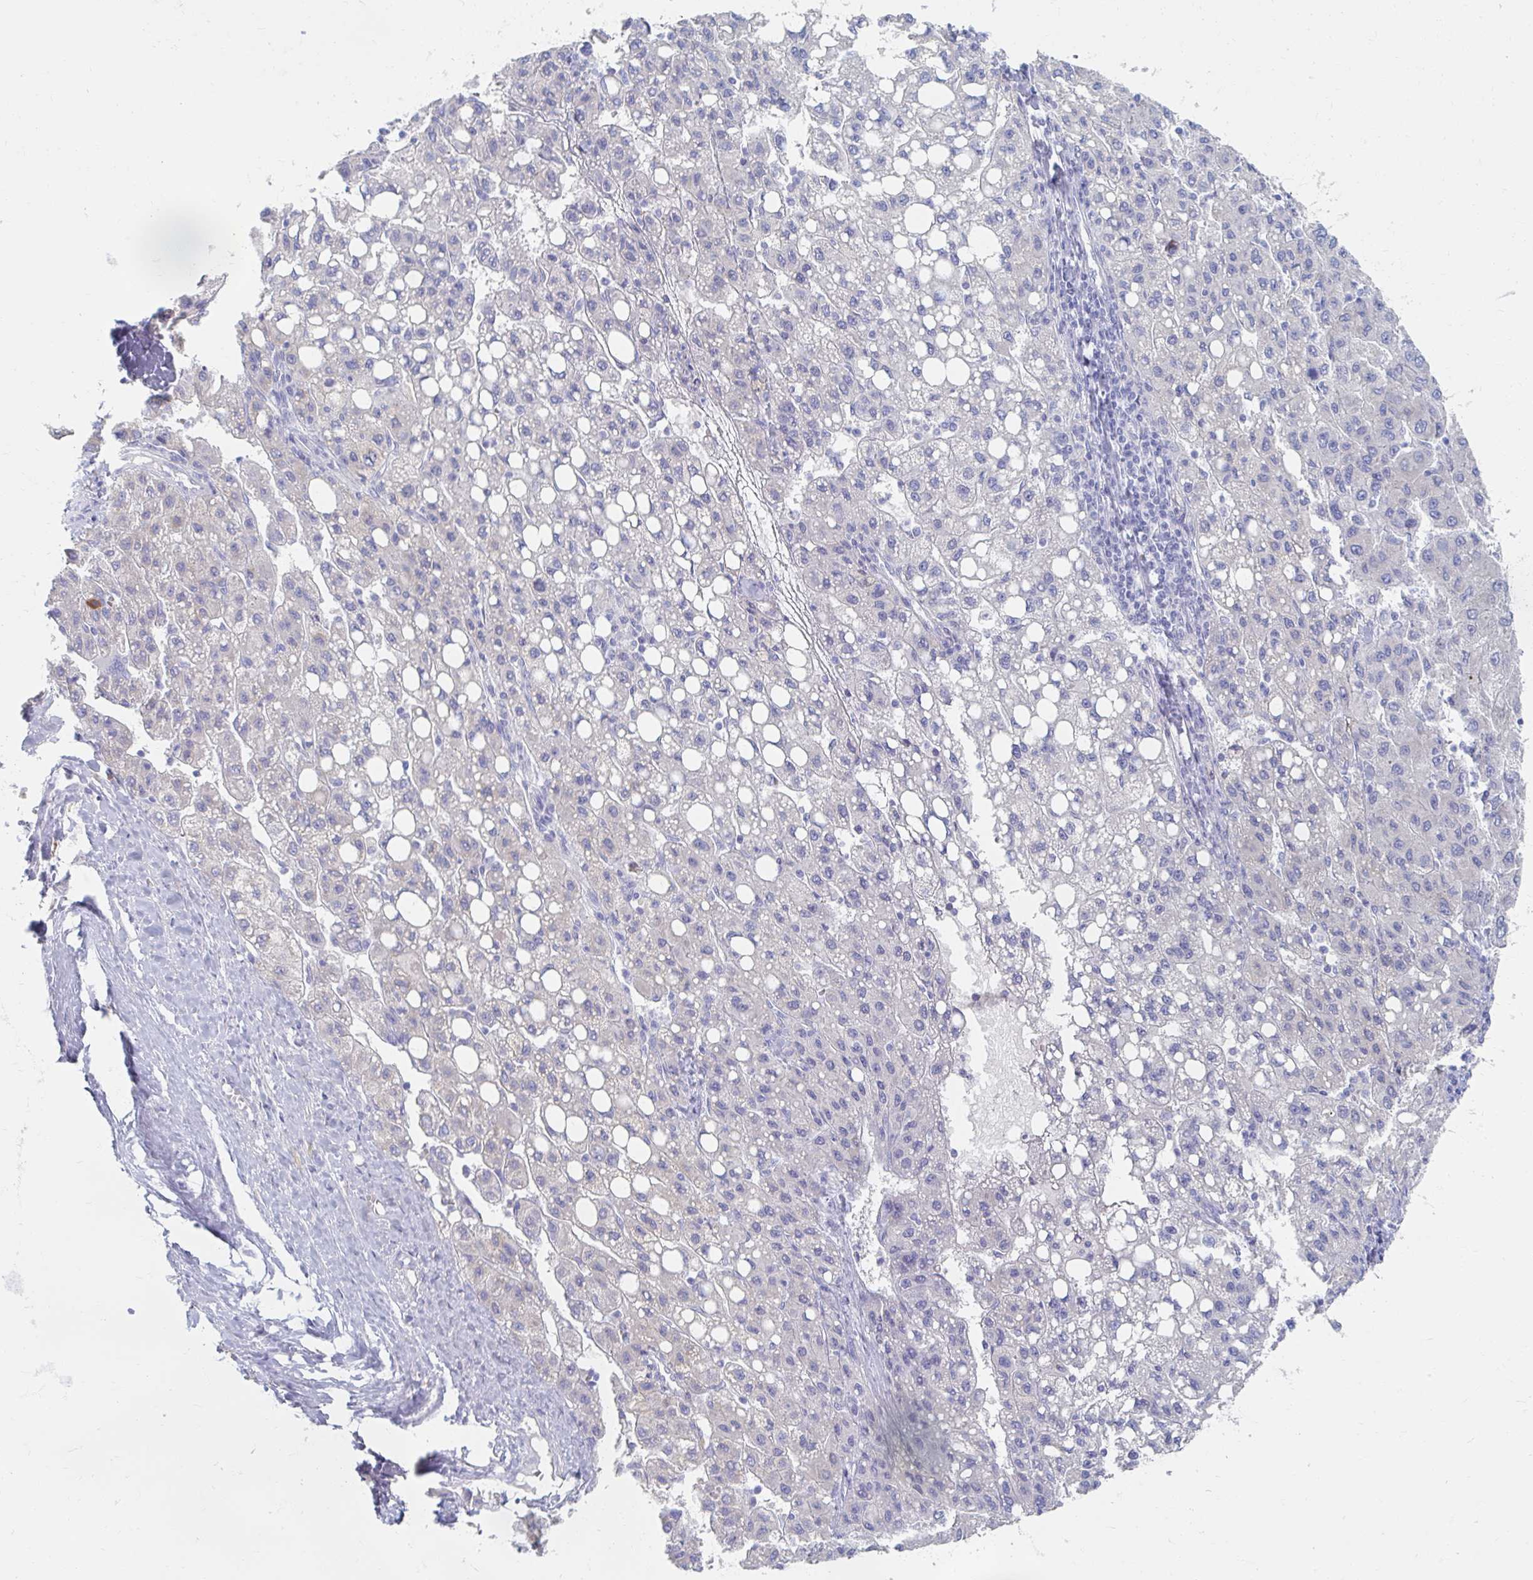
{"staining": {"intensity": "negative", "quantity": "none", "location": "none"}, "tissue": "liver cancer", "cell_type": "Tumor cells", "image_type": "cancer", "snomed": [{"axis": "morphology", "description": "Carcinoma, Hepatocellular, NOS"}, {"axis": "topography", "description": "Liver"}], "caption": "Protein analysis of liver hepatocellular carcinoma displays no significant staining in tumor cells.", "gene": "MYLK2", "patient": {"sex": "female", "age": 82}}